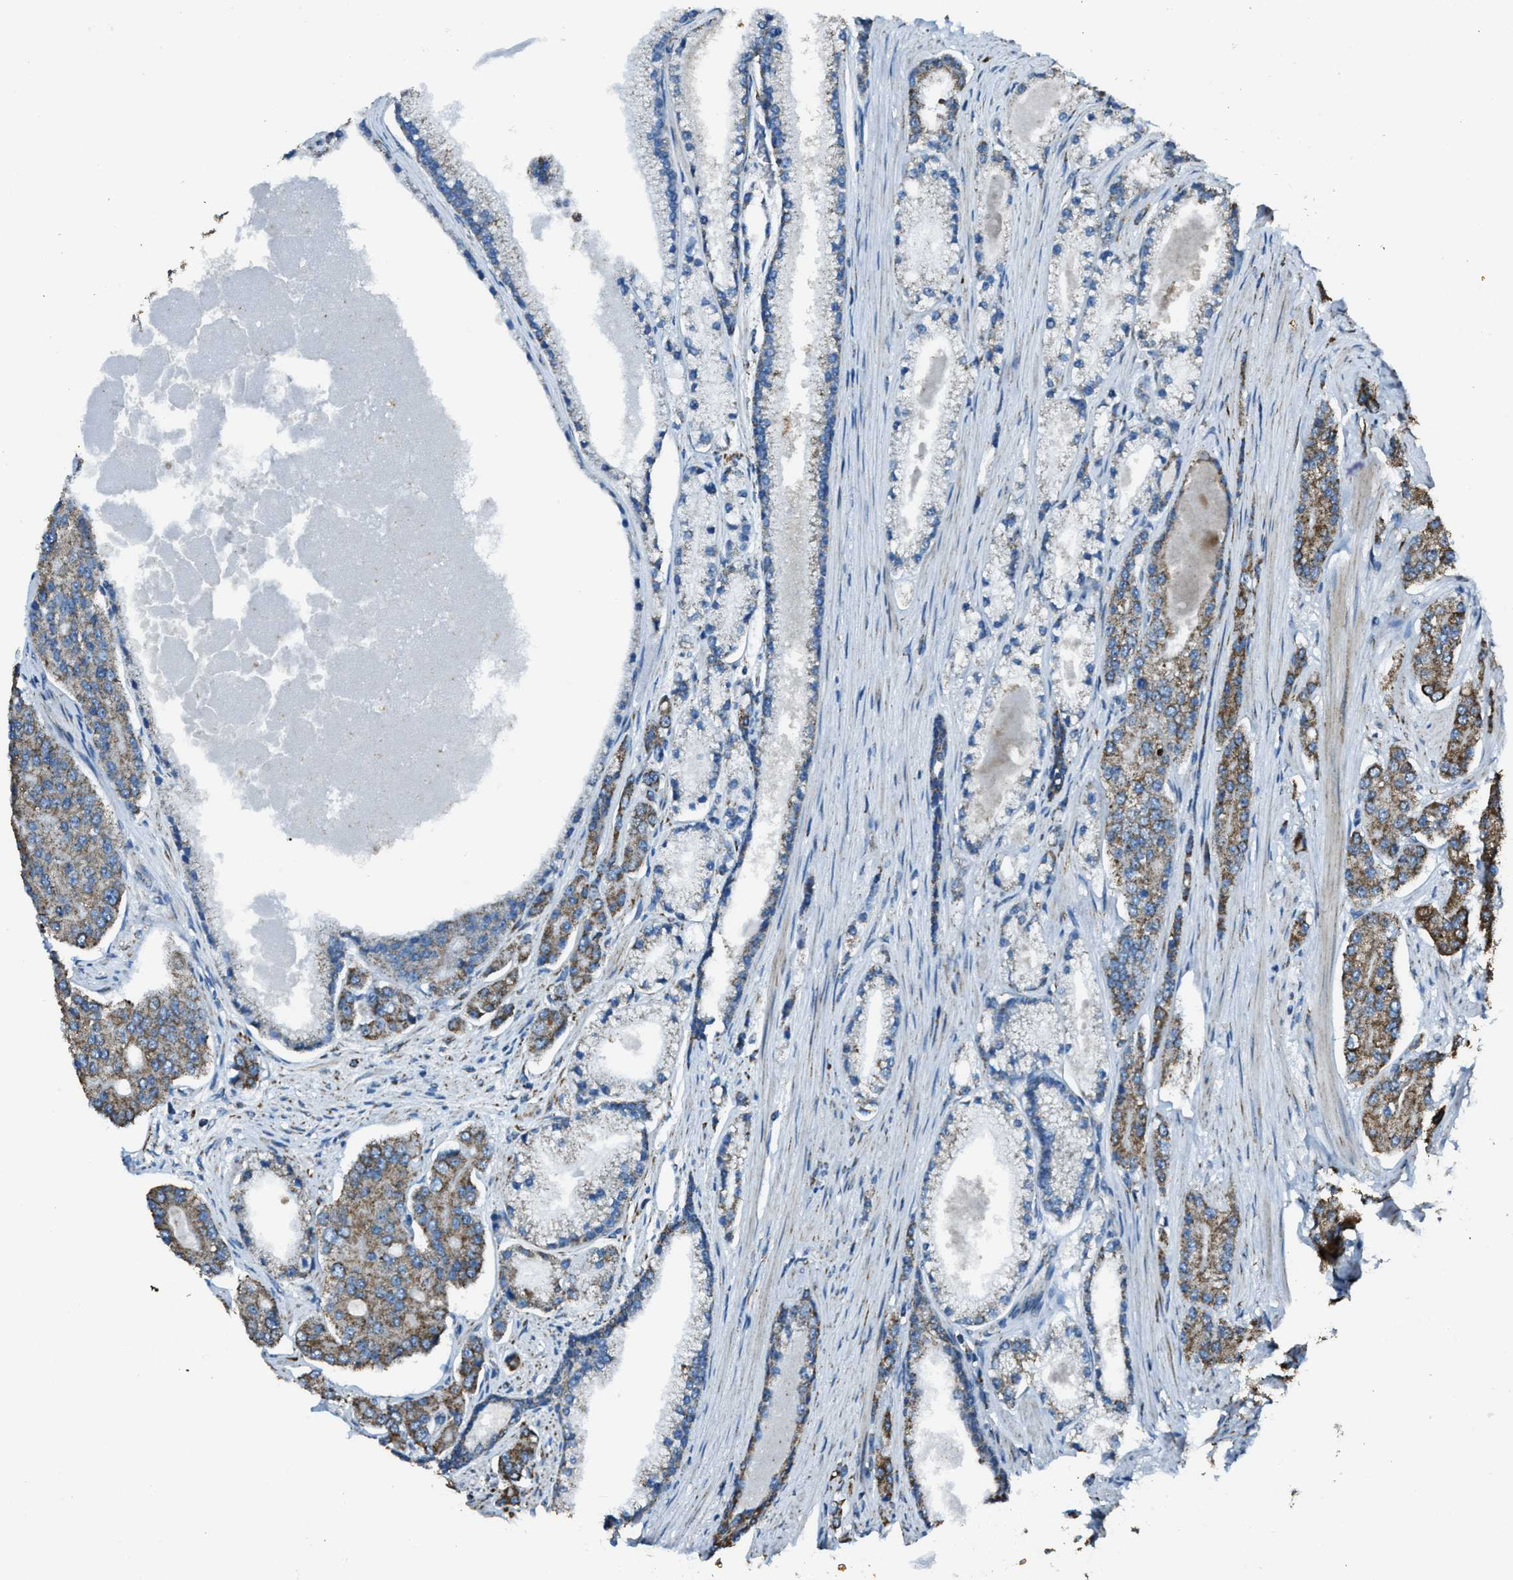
{"staining": {"intensity": "moderate", "quantity": ">75%", "location": "cytoplasmic/membranous"}, "tissue": "prostate cancer", "cell_type": "Tumor cells", "image_type": "cancer", "snomed": [{"axis": "morphology", "description": "Adenocarcinoma, High grade"}, {"axis": "topography", "description": "Prostate"}], "caption": "DAB (3,3'-diaminobenzidine) immunohistochemical staining of human high-grade adenocarcinoma (prostate) exhibits moderate cytoplasmic/membranous protein staining in approximately >75% of tumor cells.", "gene": "SLC25A11", "patient": {"sex": "male", "age": 71}}